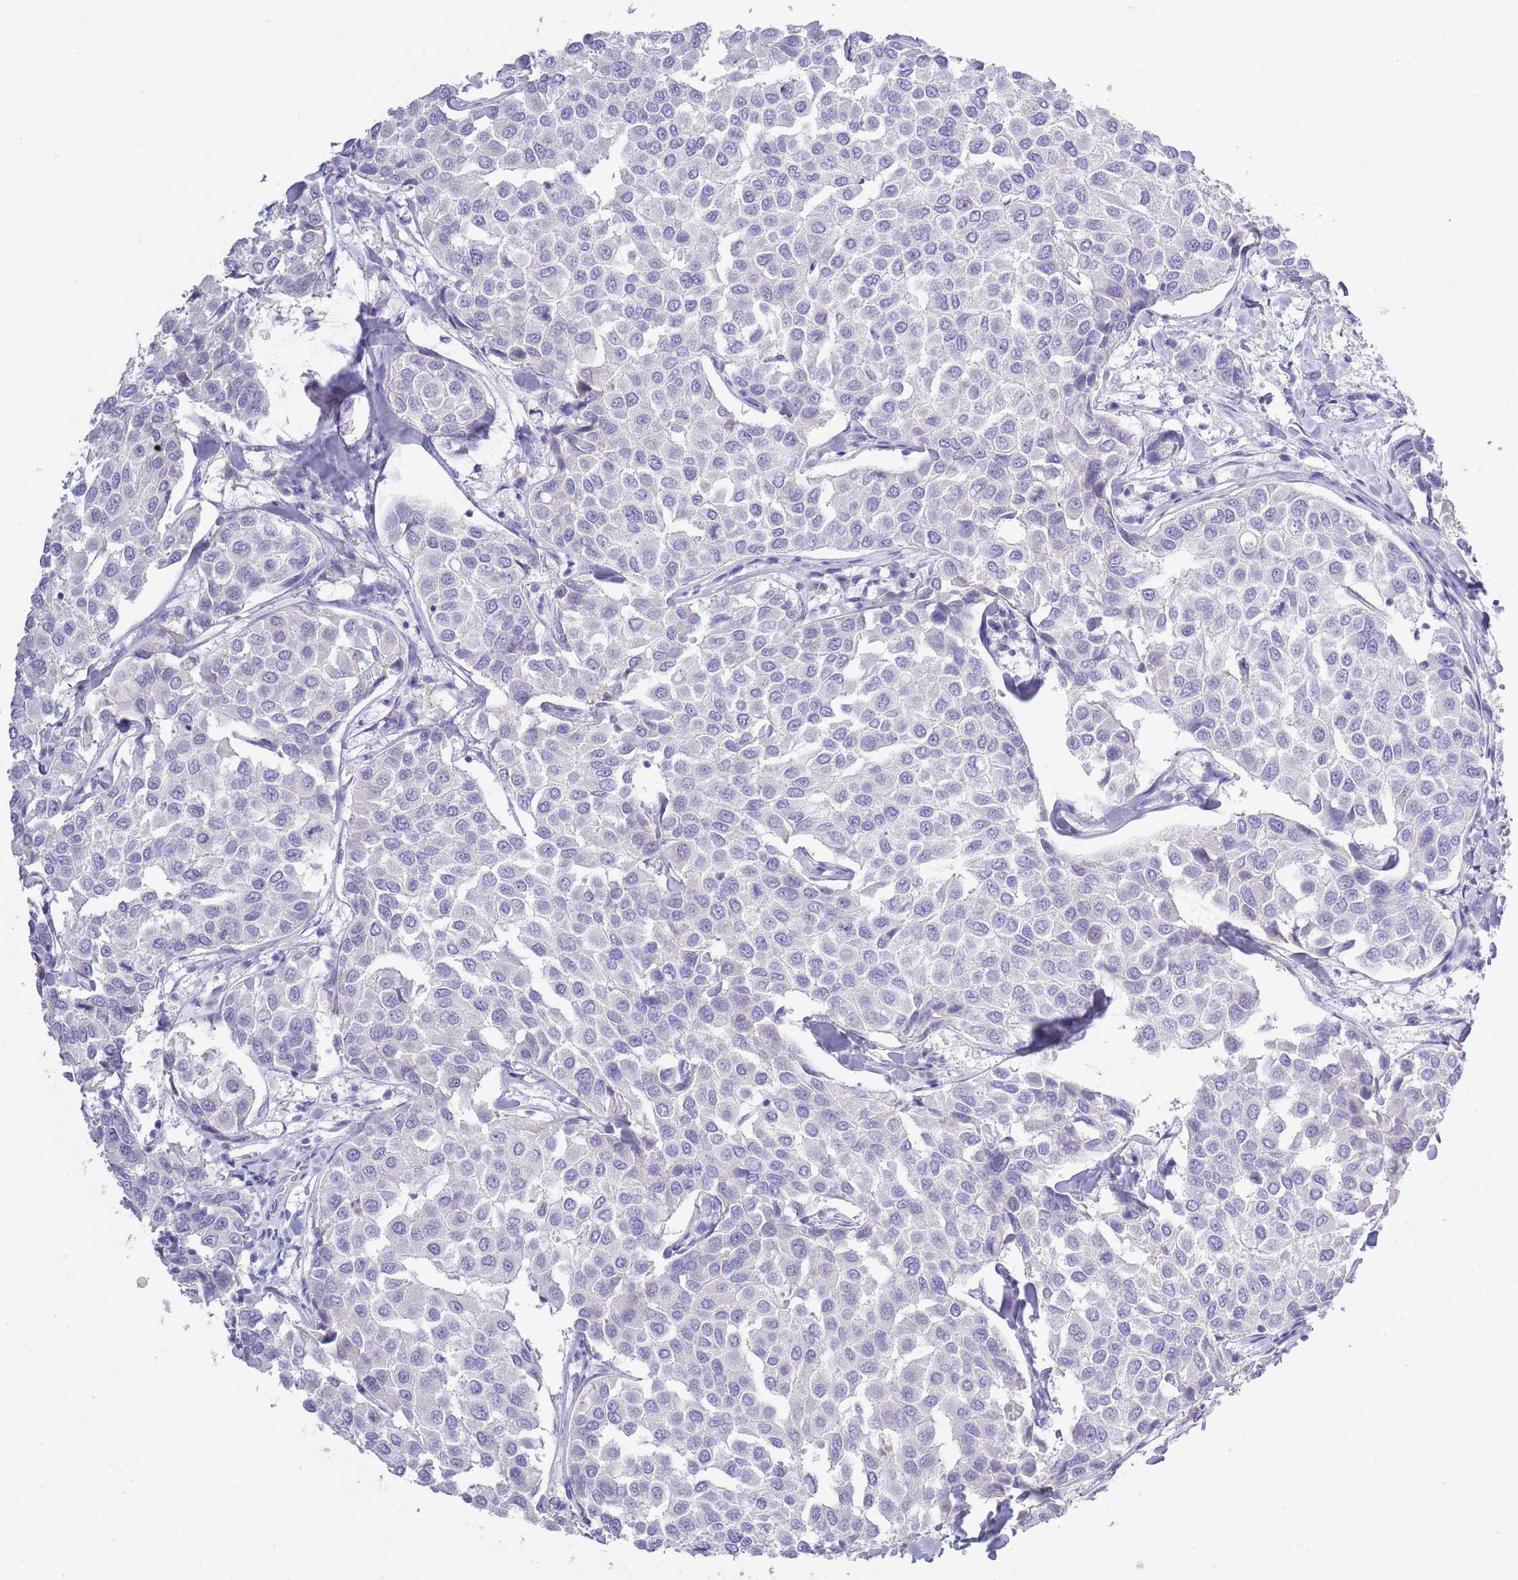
{"staining": {"intensity": "negative", "quantity": "none", "location": "none"}, "tissue": "breast cancer", "cell_type": "Tumor cells", "image_type": "cancer", "snomed": [{"axis": "morphology", "description": "Duct carcinoma"}, {"axis": "topography", "description": "Breast"}], "caption": "Immunohistochemistry histopathology image of breast intraductal carcinoma stained for a protein (brown), which exhibits no positivity in tumor cells. (Stains: DAB (3,3'-diaminobenzidine) IHC with hematoxylin counter stain, Microscopy: brightfield microscopy at high magnification).", "gene": "ACR", "patient": {"sex": "female", "age": 55}}